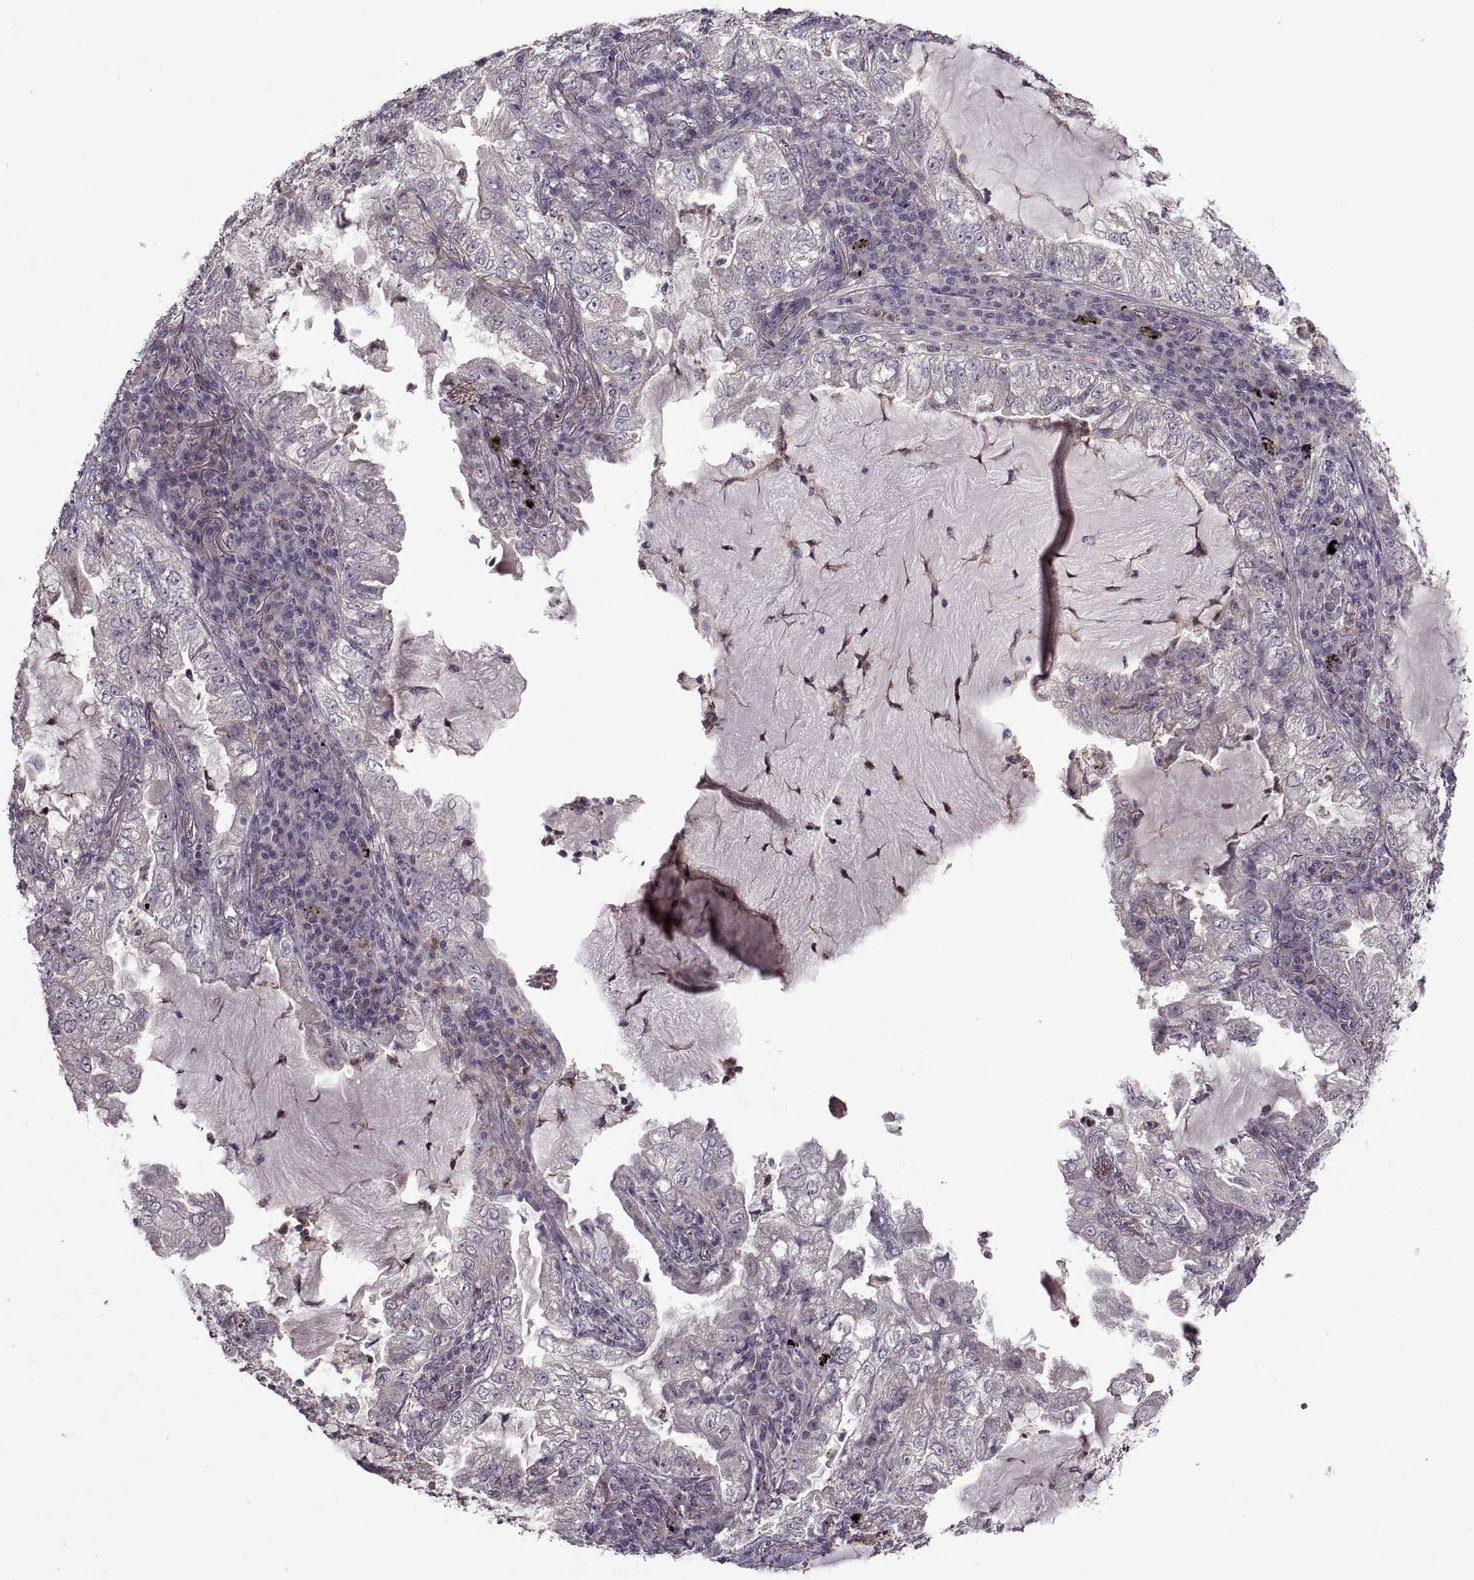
{"staining": {"intensity": "negative", "quantity": "none", "location": "none"}, "tissue": "lung cancer", "cell_type": "Tumor cells", "image_type": "cancer", "snomed": [{"axis": "morphology", "description": "Adenocarcinoma, NOS"}, {"axis": "topography", "description": "Lung"}], "caption": "Adenocarcinoma (lung) was stained to show a protein in brown. There is no significant positivity in tumor cells.", "gene": "PIERCE1", "patient": {"sex": "female", "age": 73}}